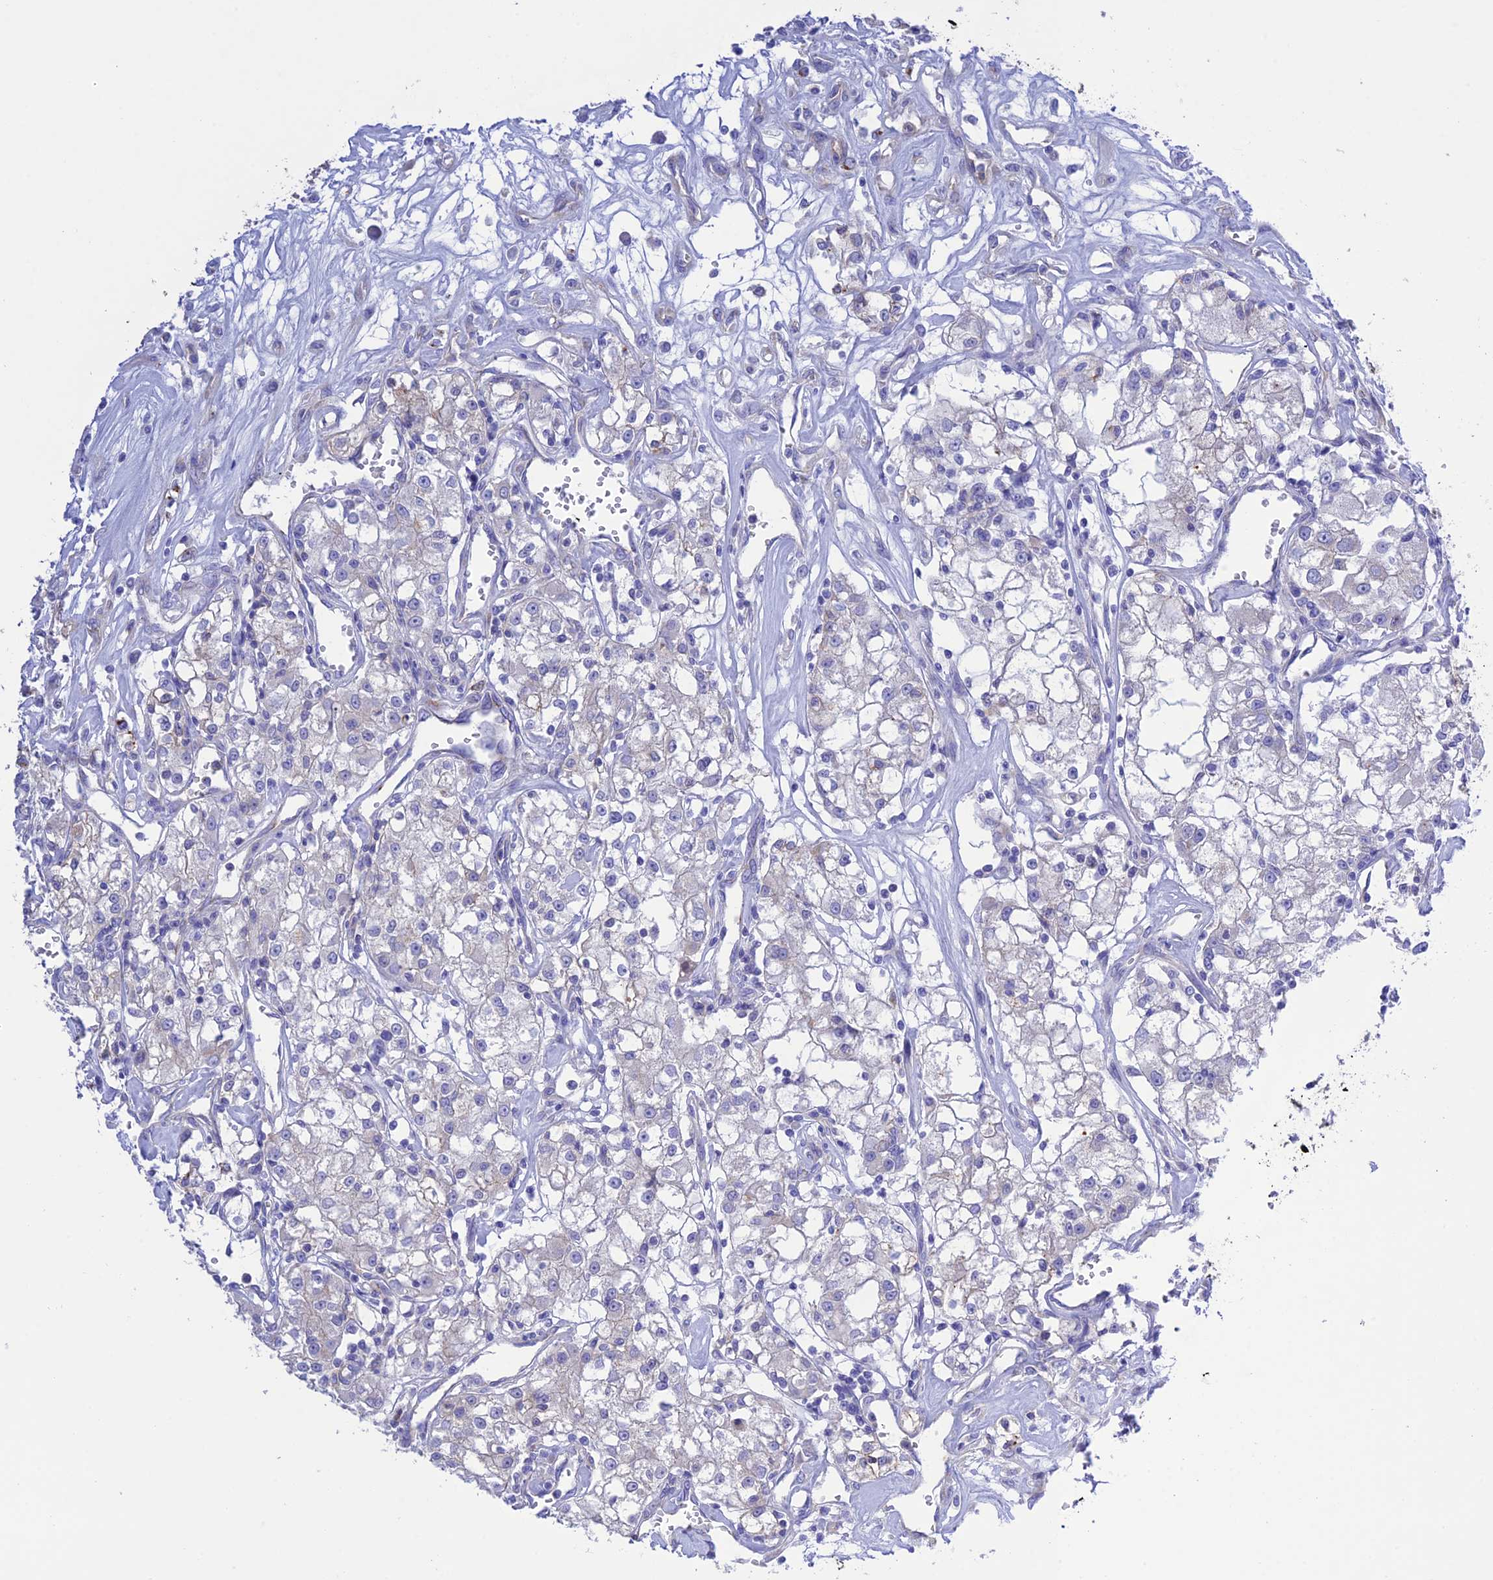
{"staining": {"intensity": "negative", "quantity": "none", "location": "none"}, "tissue": "renal cancer", "cell_type": "Tumor cells", "image_type": "cancer", "snomed": [{"axis": "morphology", "description": "Adenocarcinoma, NOS"}, {"axis": "topography", "description": "Kidney"}], "caption": "Tumor cells show no significant staining in renal adenocarcinoma.", "gene": "CHSY3", "patient": {"sex": "female", "age": 59}}